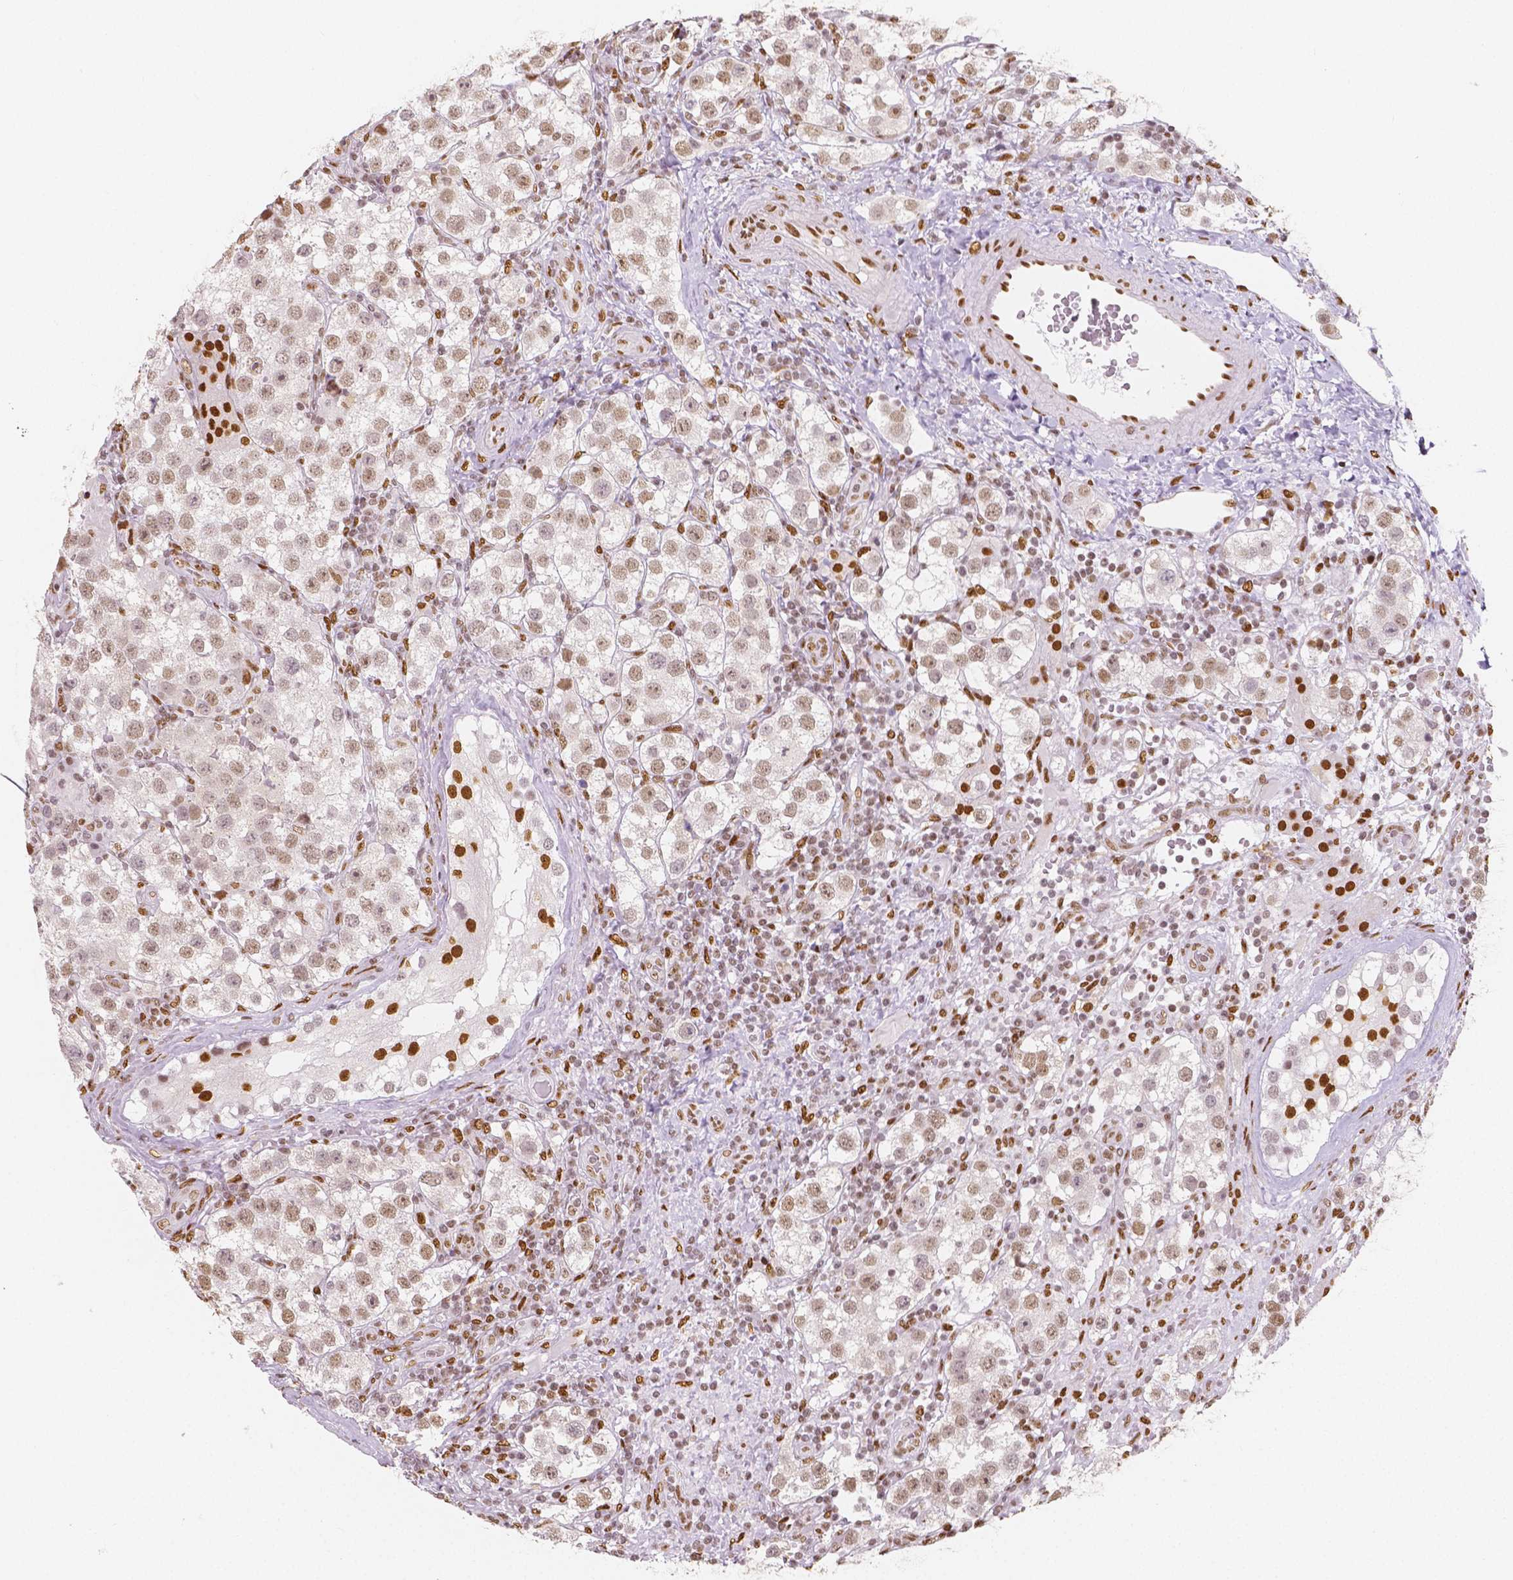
{"staining": {"intensity": "weak", "quantity": ">75%", "location": "nuclear"}, "tissue": "testis cancer", "cell_type": "Tumor cells", "image_type": "cancer", "snomed": [{"axis": "morphology", "description": "Seminoma, NOS"}, {"axis": "topography", "description": "Testis"}], "caption": "IHC histopathology image of neoplastic tissue: human seminoma (testis) stained using immunohistochemistry displays low levels of weak protein expression localized specifically in the nuclear of tumor cells, appearing as a nuclear brown color.", "gene": "NUCKS1", "patient": {"sex": "male", "age": 37}}